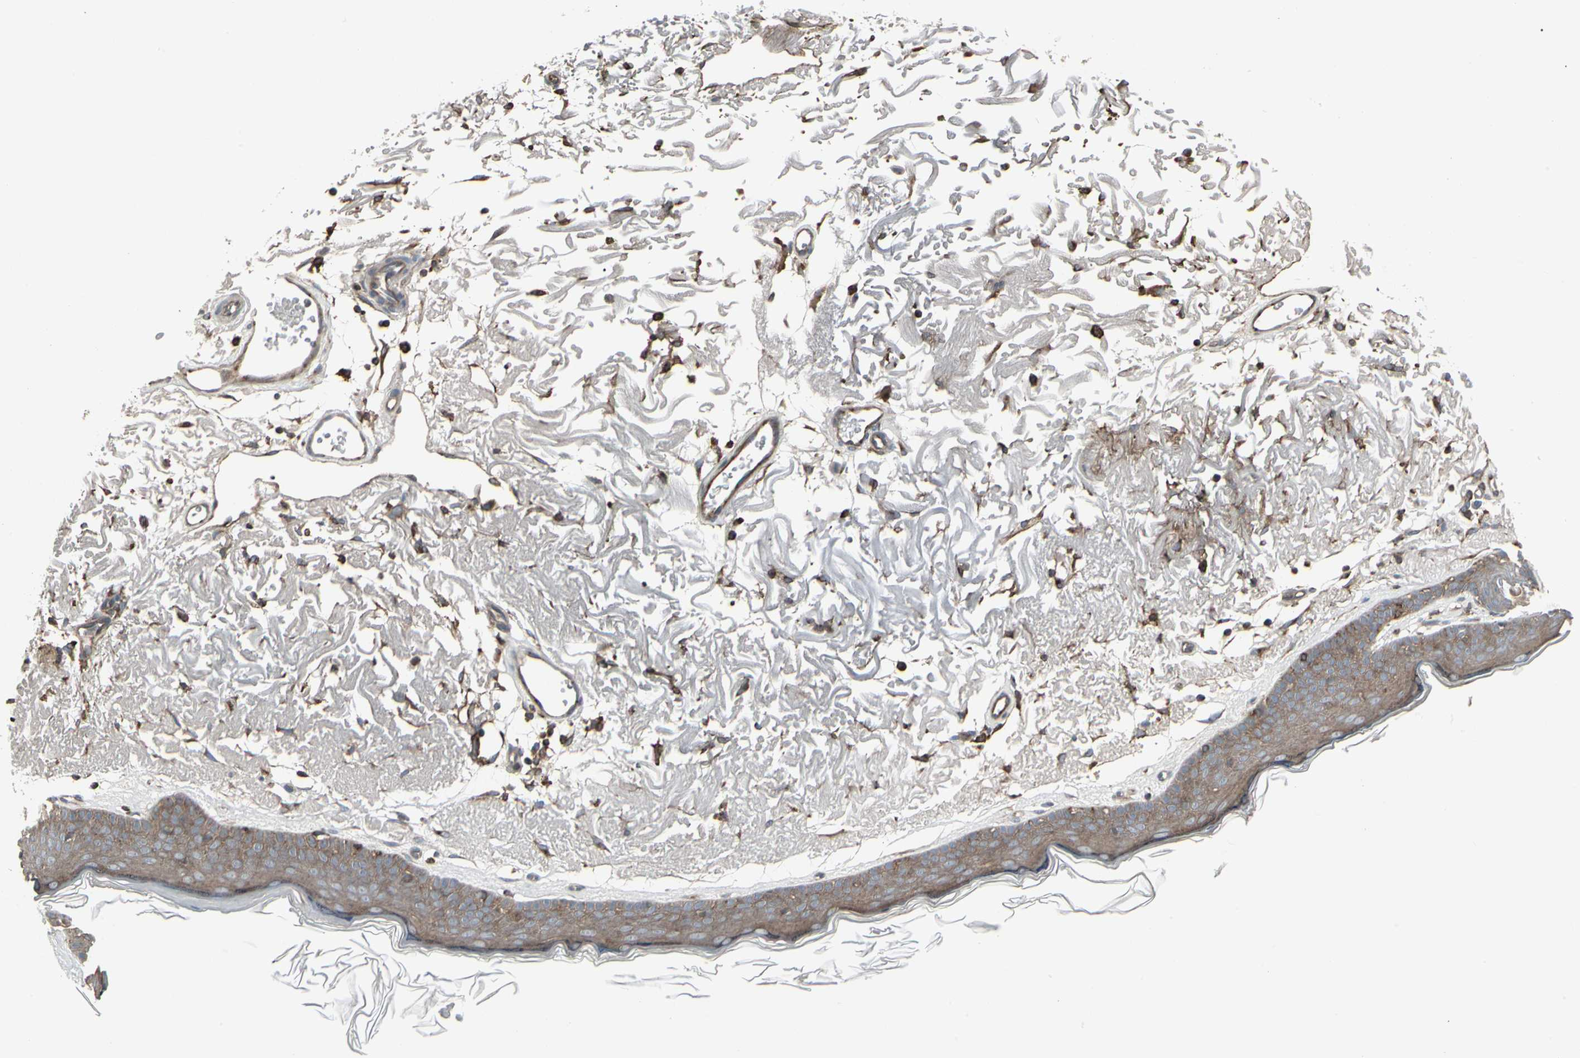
{"staining": {"intensity": "moderate", "quantity": ">75%", "location": "cytoplasmic/membranous"}, "tissue": "skin", "cell_type": "Fibroblasts", "image_type": "normal", "snomed": [{"axis": "morphology", "description": "Normal tissue, NOS"}, {"axis": "topography", "description": "Skin"}], "caption": "Immunohistochemistry (DAB) staining of unremarkable skin demonstrates moderate cytoplasmic/membranous protein expression in about >75% of fibroblasts.", "gene": "EPS15", "patient": {"sex": "female", "age": 90}}